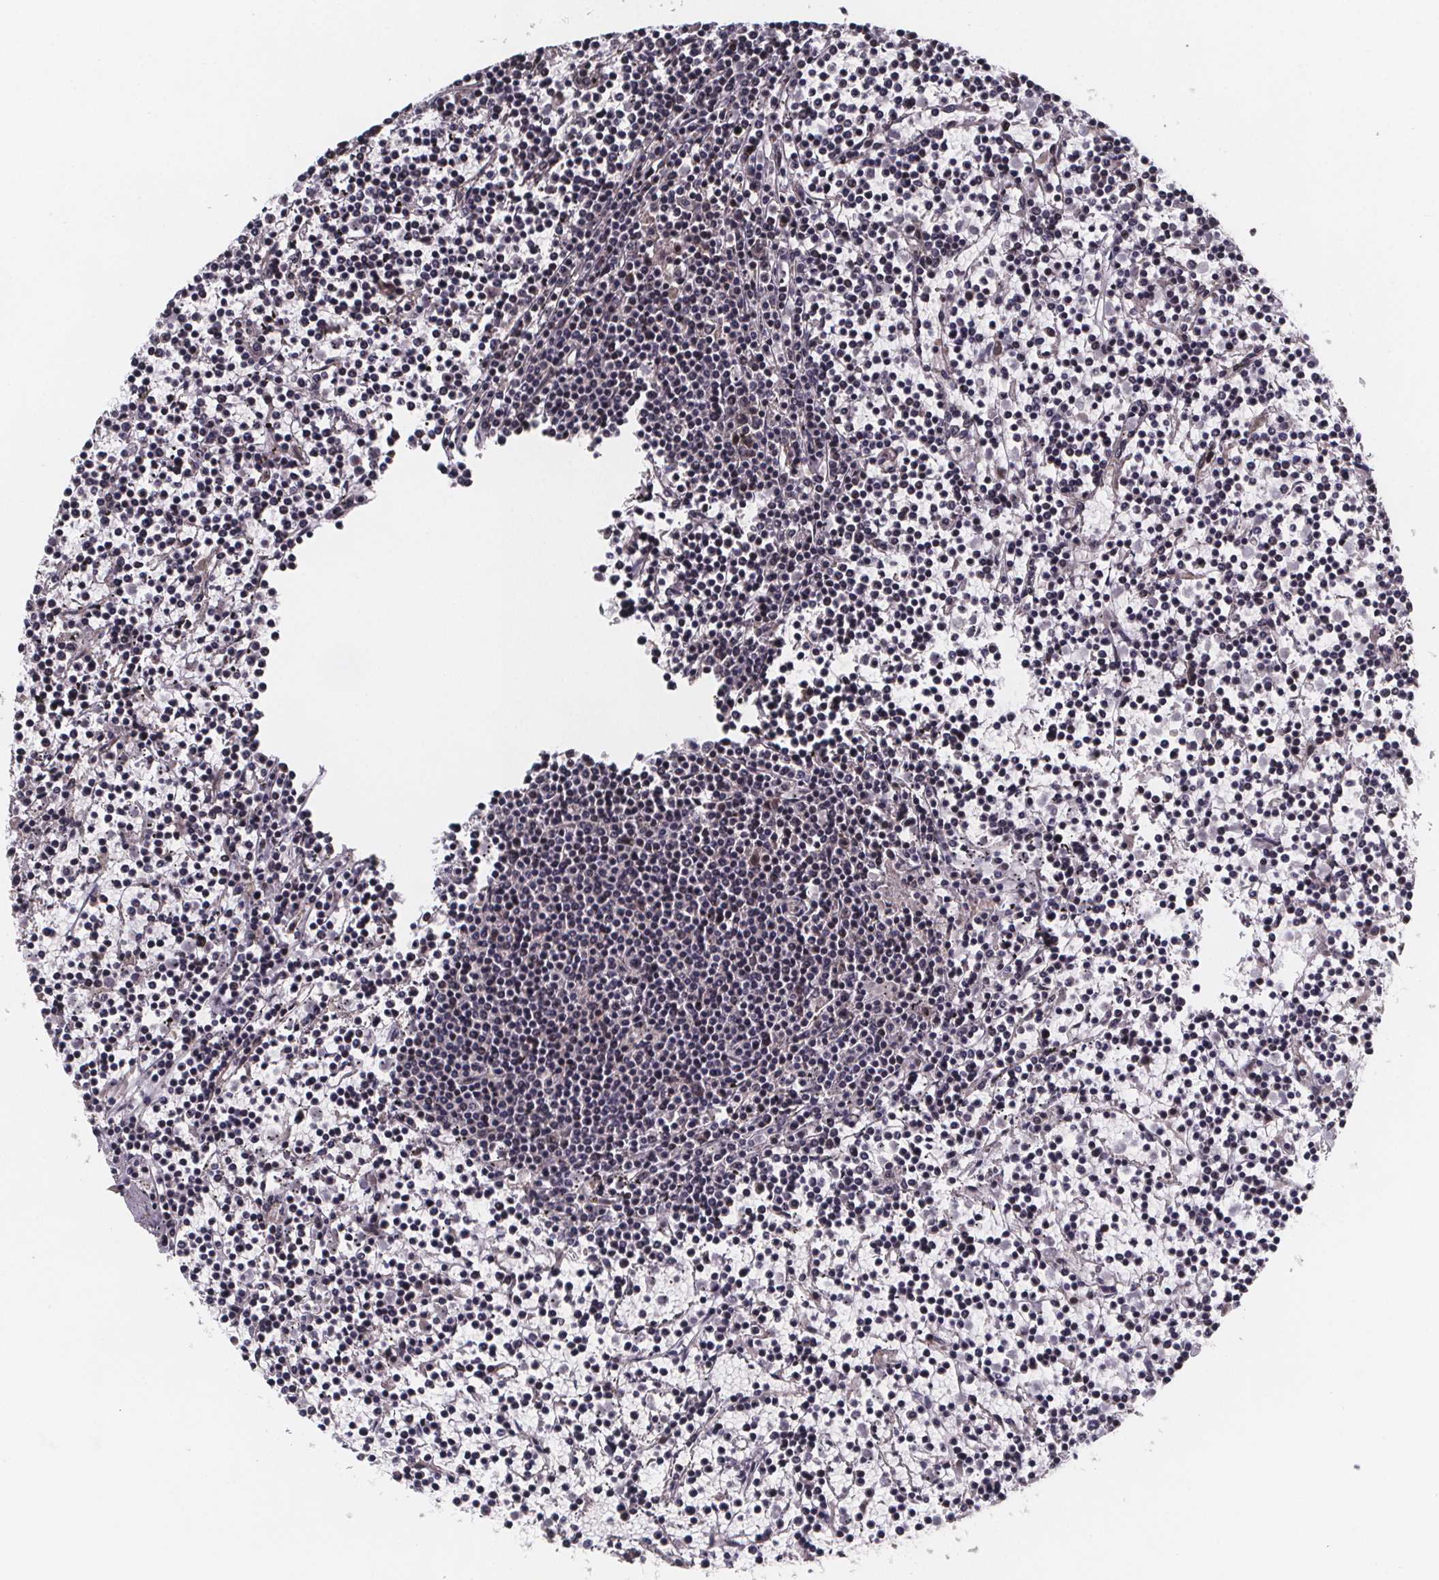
{"staining": {"intensity": "negative", "quantity": "none", "location": "none"}, "tissue": "lymphoma", "cell_type": "Tumor cells", "image_type": "cancer", "snomed": [{"axis": "morphology", "description": "Malignant lymphoma, non-Hodgkin's type, Low grade"}, {"axis": "topography", "description": "Spleen"}], "caption": "A photomicrograph of human malignant lymphoma, non-Hodgkin's type (low-grade) is negative for staining in tumor cells. Brightfield microscopy of immunohistochemistry stained with DAB (brown) and hematoxylin (blue), captured at high magnification.", "gene": "U2SURP", "patient": {"sex": "female", "age": 19}}